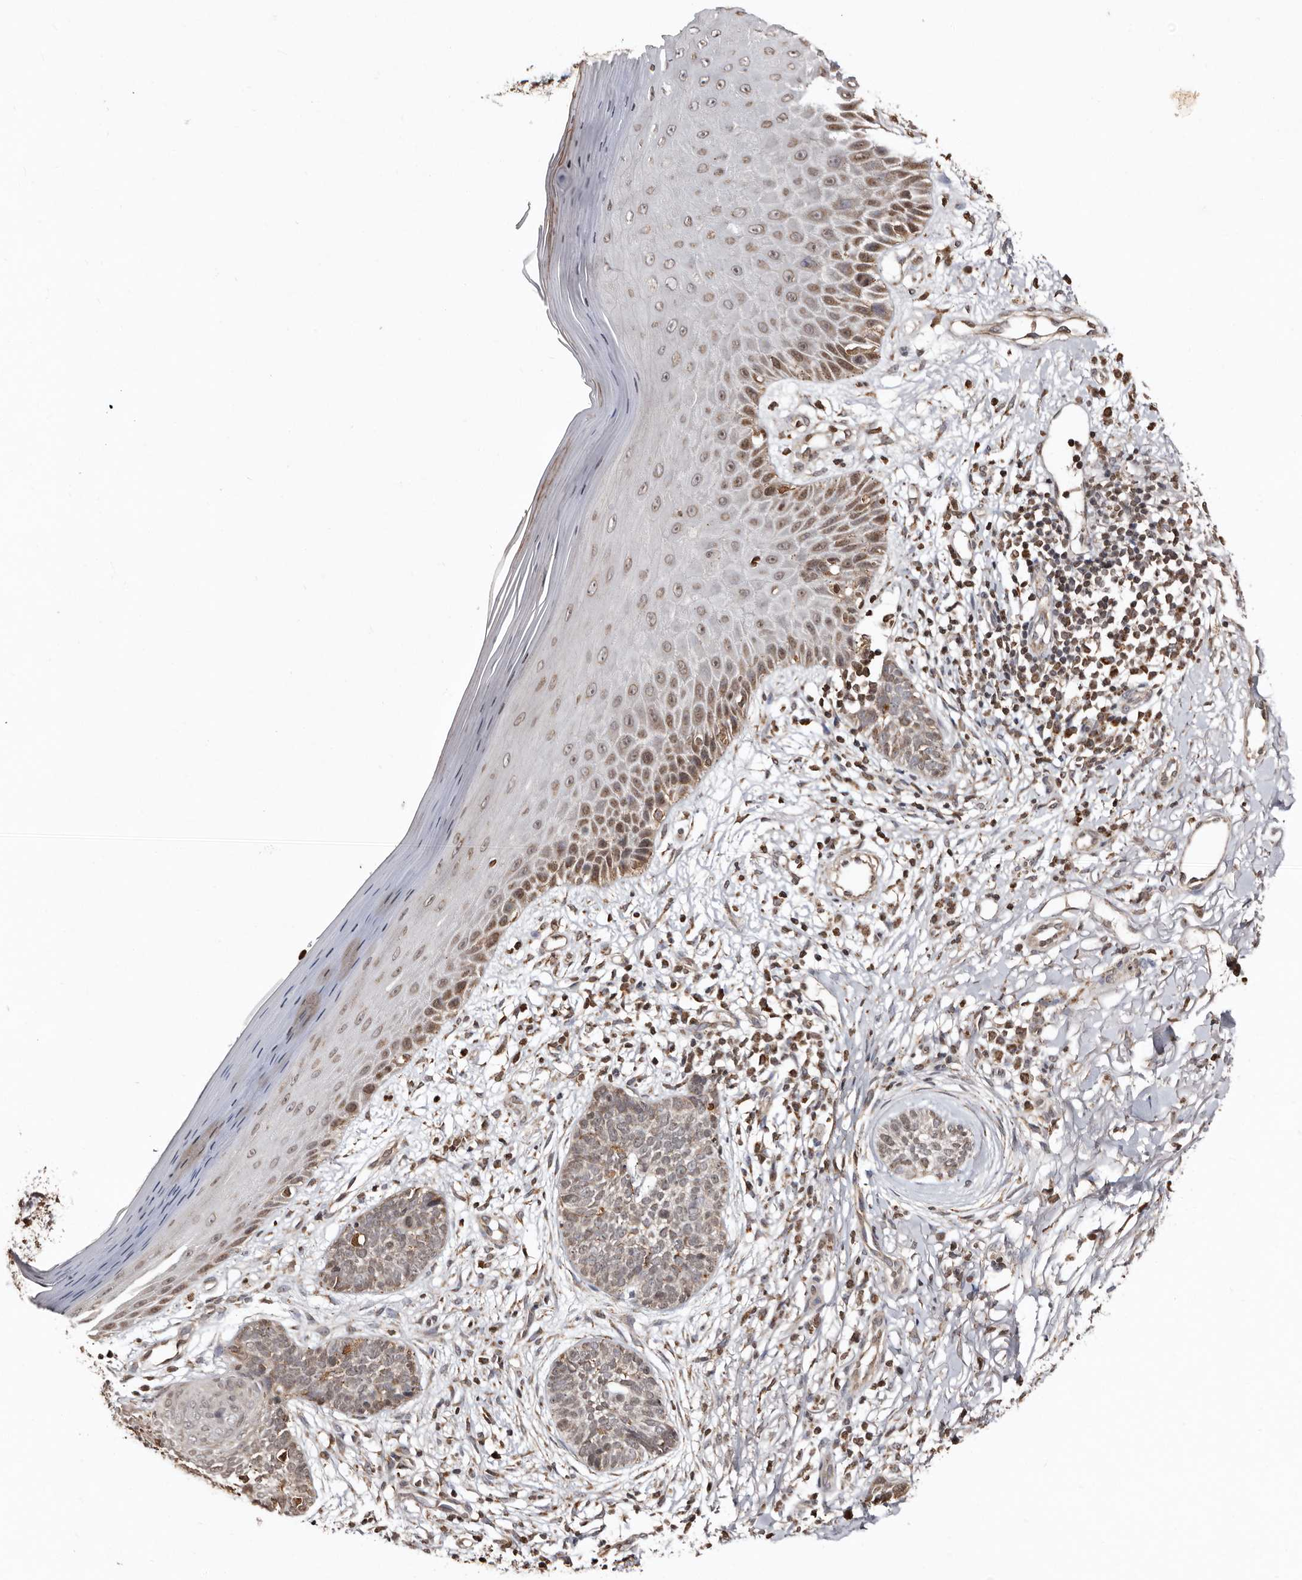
{"staining": {"intensity": "weak", "quantity": "<25%", "location": "cytoplasmic/membranous"}, "tissue": "skin cancer", "cell_type": "Tumor cells", "image_type": "cancer", "snomed": [{"axis": "morphology", "description": "Normal tissue, NOS"}, {"axis": "morphology", "description": "Basal cell carcinoma"}, {"axis": "topography", "description": "Skin"}], "caption": "This is an immunohistochemistry (IHC) photomicrograph of skin cancer. There is no expression in tumor cells.", "gene": "CCDC190", "patient": {"sex": "male", "age": 67}}